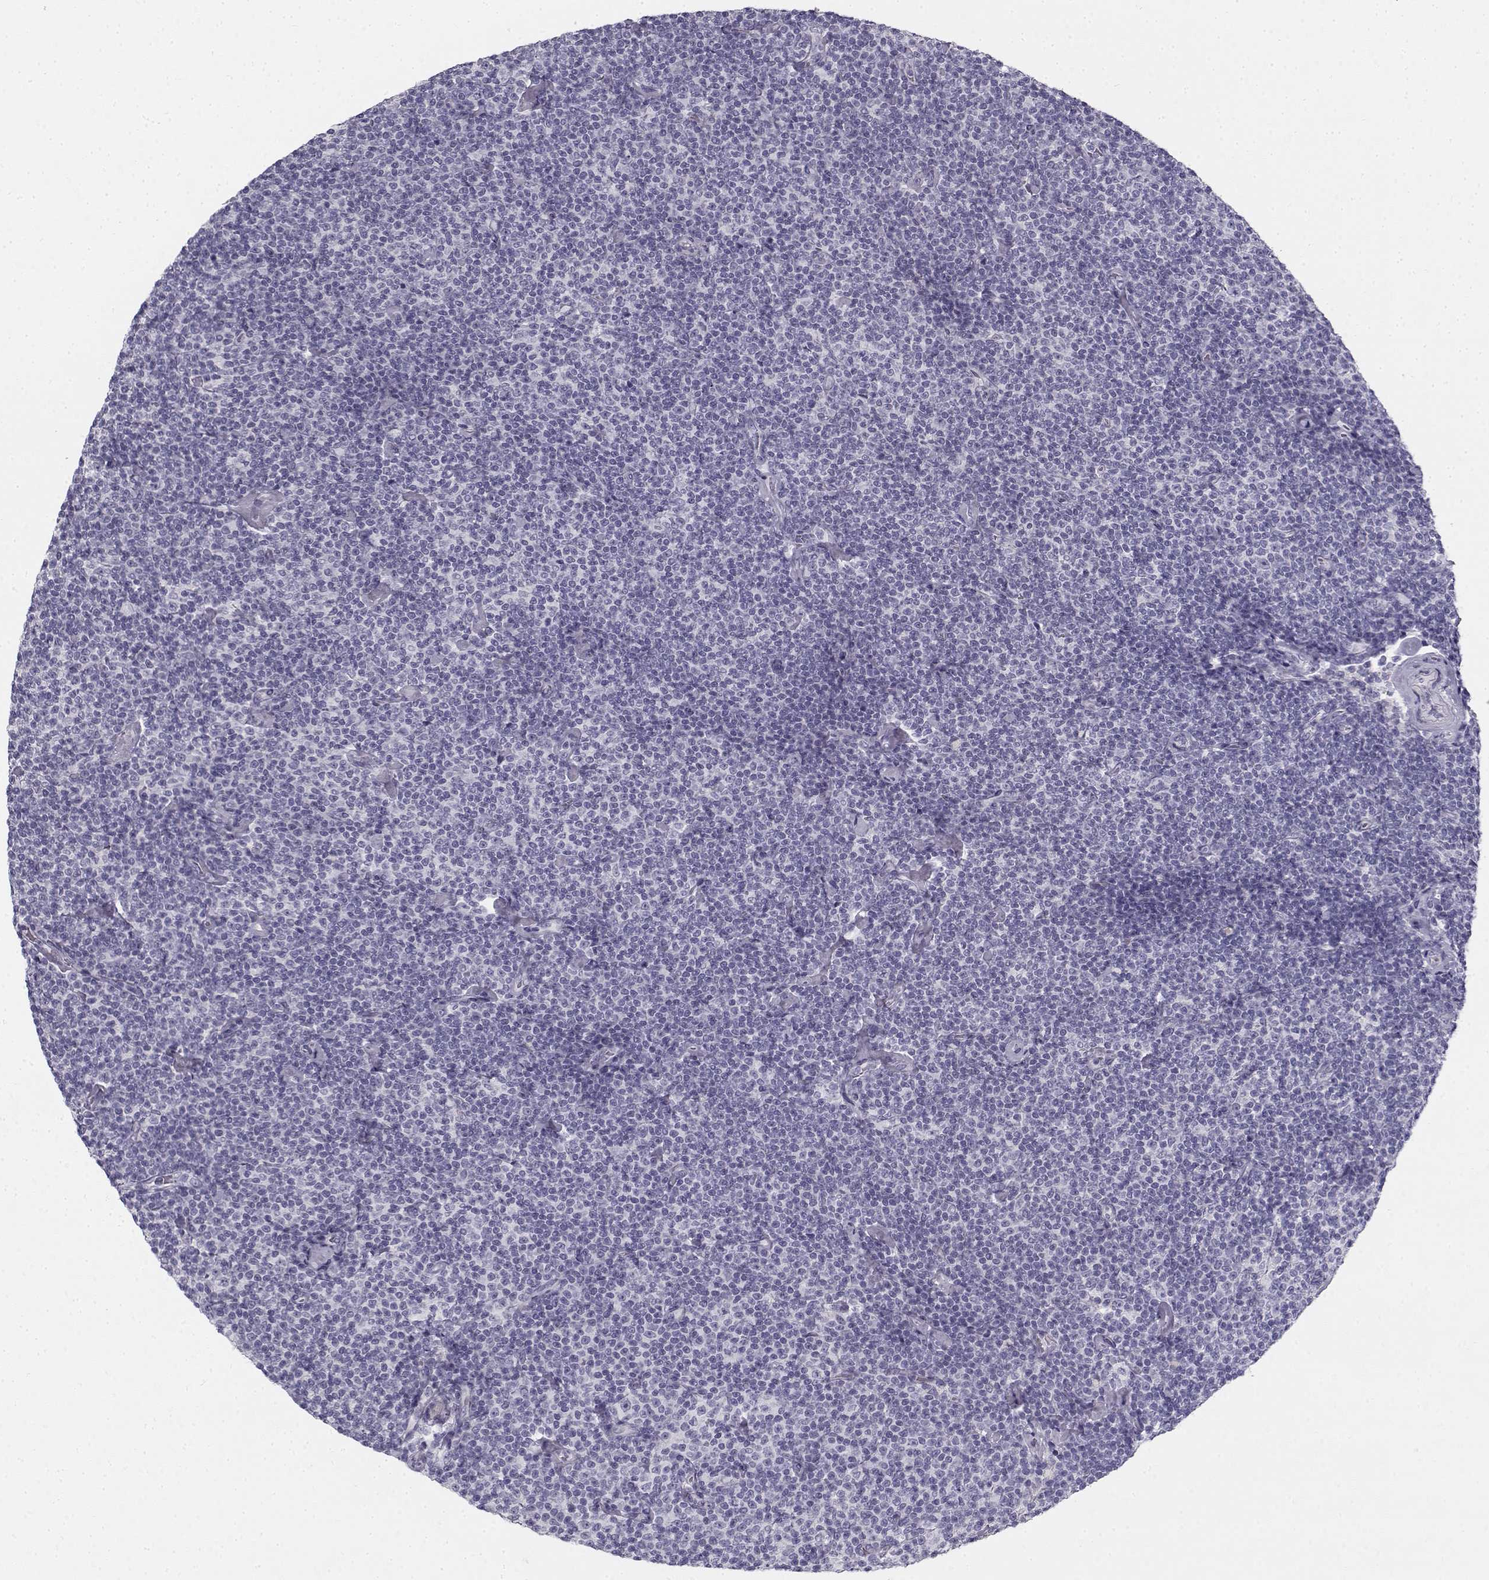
{"staining": {"intensity": "negative", "quantity": "none", "location": "none"}, "tissue": "lymphoma", "cell_type": "Tumor cells", "image_type": "cancer", "snomed": [{"axis": "morphology", "description": "Malignant lymphoma, non-Hodgkin's type, Low grade"}, {"axis": "topography", "description": "Lymph node"}], "caption": "Lymphoma was stained to show a protein in brown. There is no significant positivity in tumor cells.", "gene": "CREB3L3", "patient": {"sex": "male", "age": 81}}